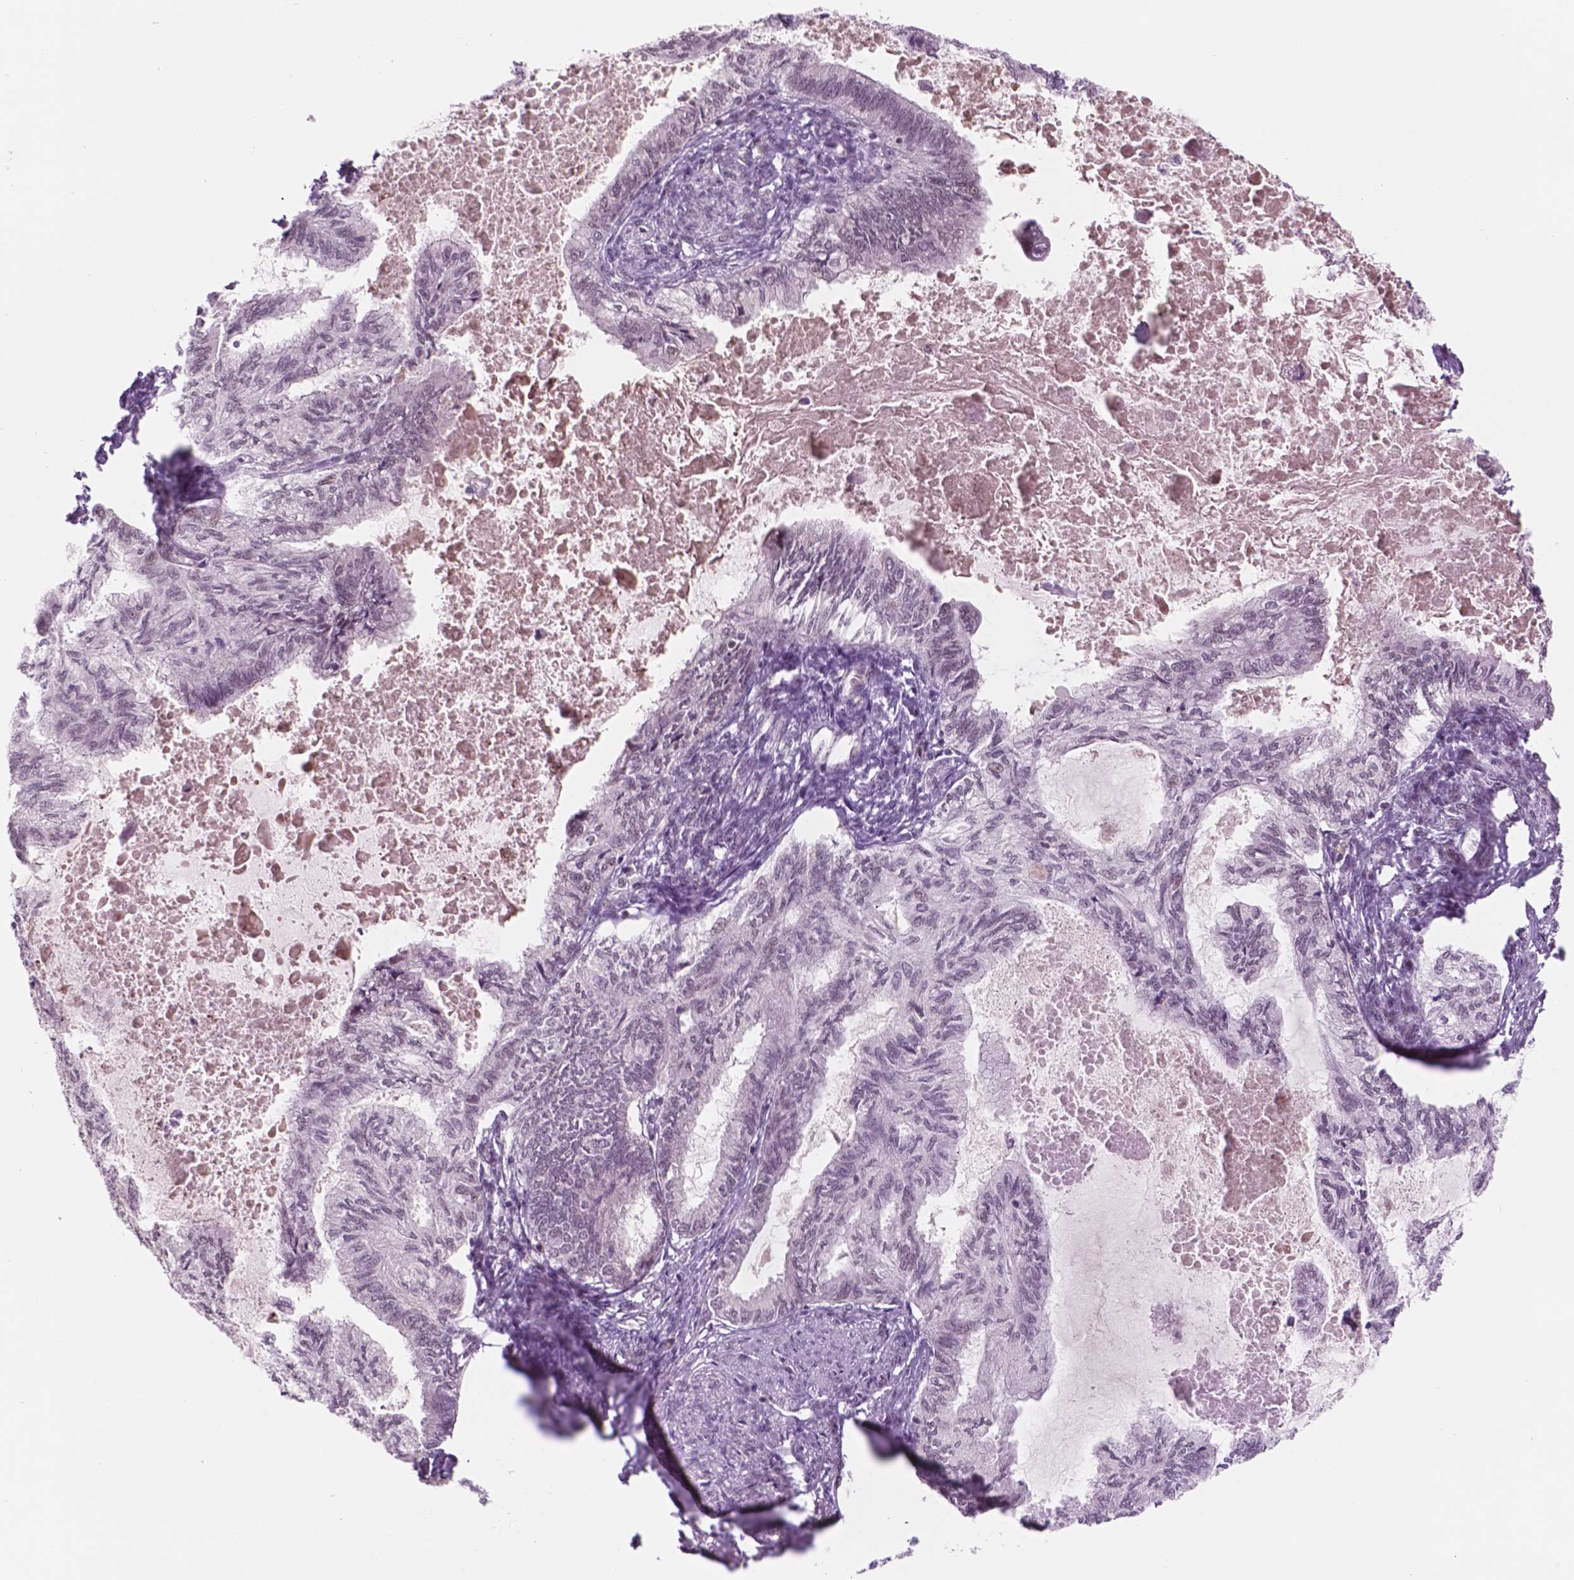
{"staining": {"intensity": "negative", "quantity": "none", "location": "none"}, "tissue": "endometrial cancer", "cell_type": "Tumor cells", "image_type": "cancer", "snomed": [{"axis": "morphology", "description": "Adenocarcinoma, NOS"}, {"axis": "topography", "description": "Endometrium"}], "caption": "Adenocarcinoma (endometrial) was stained to show a protein in brown. There is no significant positivity in tumor cells.", "gene": "POLR2E", "patient": {"sex": "female", "age": 86}}